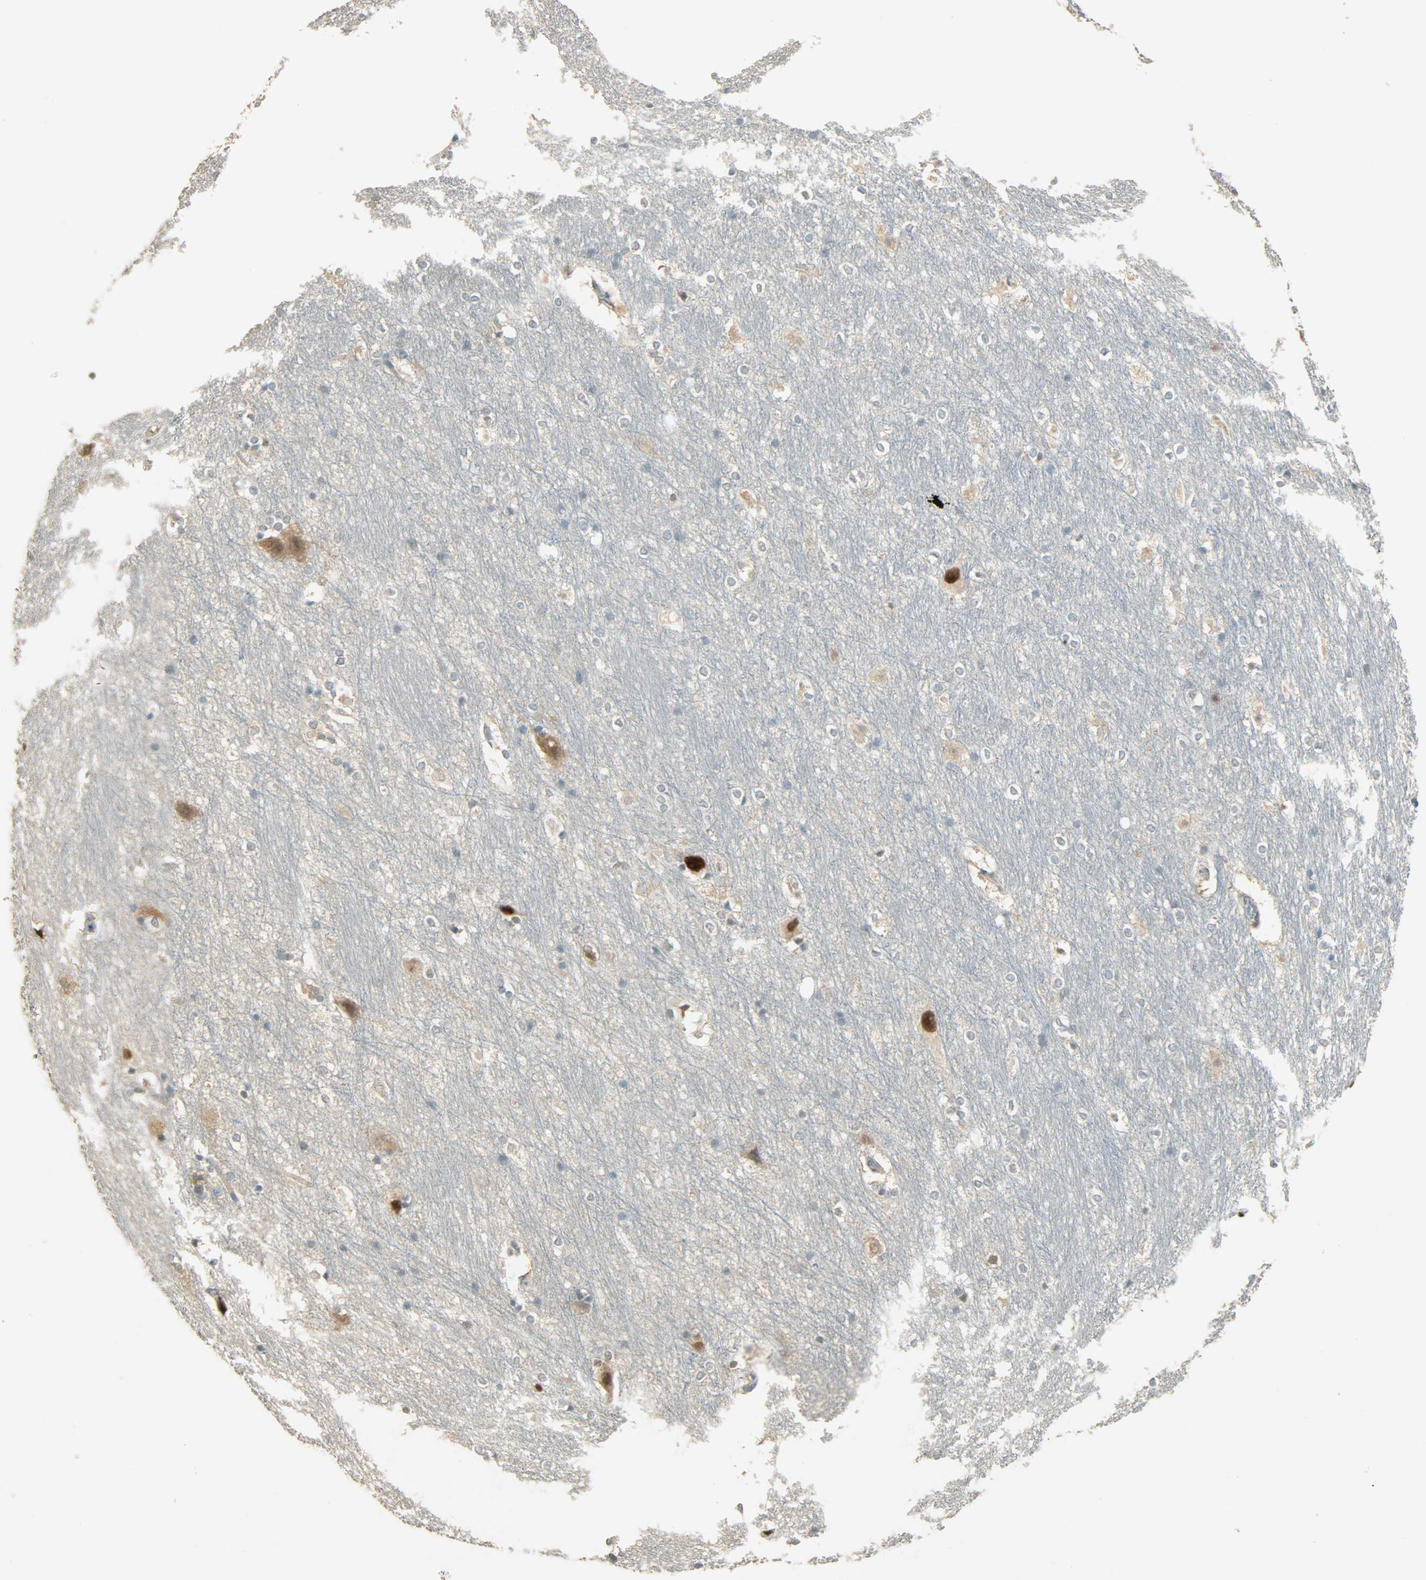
{"staining": {"intensity": "weak", "quantity": "<25%", "location": "cytoplasmic/membranous"}, "tissue": "hippocampus", "cell_type": "Glial cells", "image_type": "normal", "snomed": [{"axis": "morphology", "description": "Normal tissue, NOS"}, {"axis": "topography", "description": "Hippocampus"}], "caption": "Immunohistochemistry (IHC) micrograph of normal human hippocampus stained for a protein (brown), which displays no positivity in glial cells. (DAB (3,3'-diaminobenzidine) IHC with hematoxylin counter stain).", "gene": "PRMT5", "patient": {"sex": "female", "age": 19}}